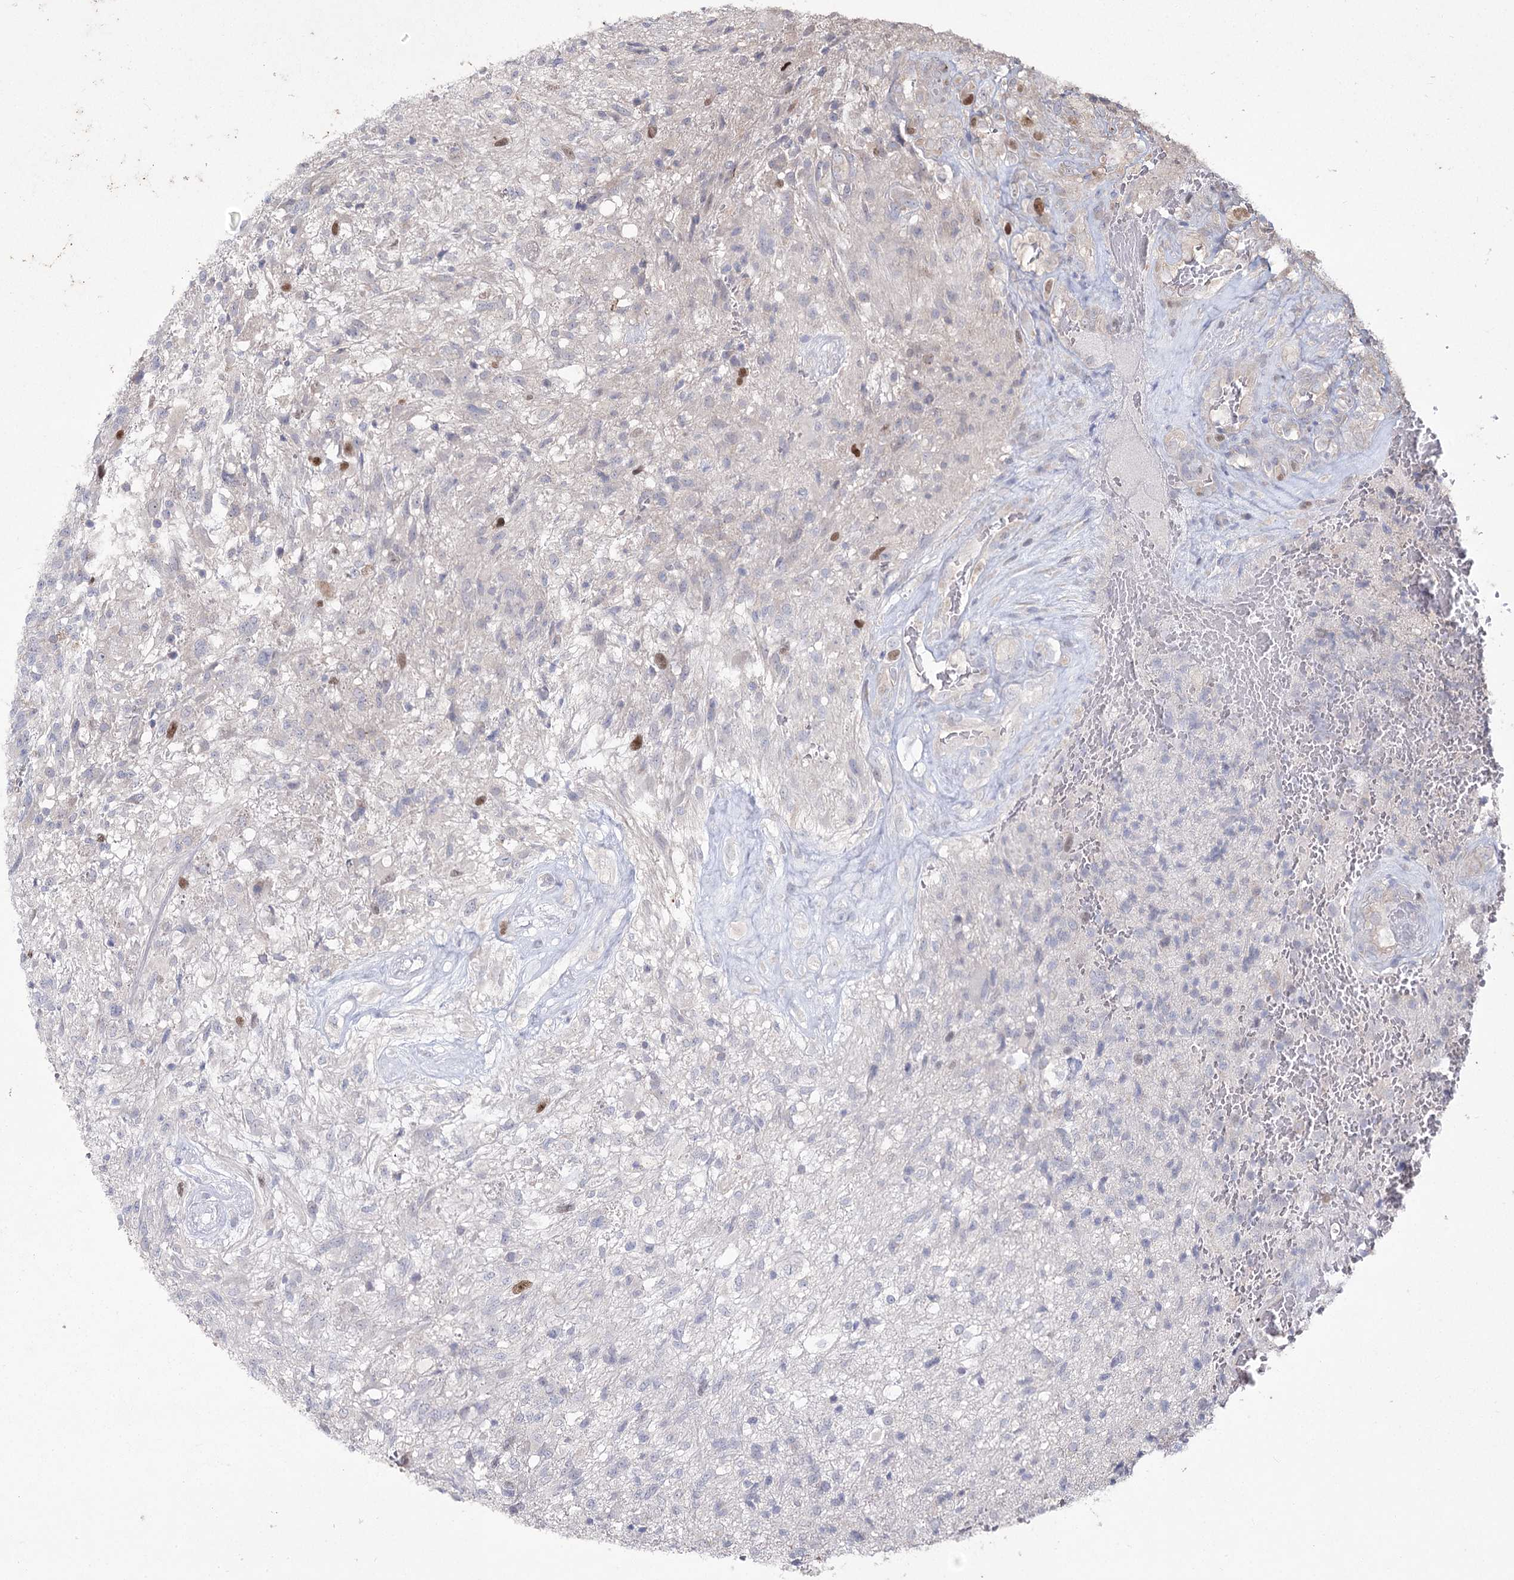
{"staining": {"intensity": "negative", "quantity": "none", "location": "none"}, "tissue": "glioma", "cell_type": "Tumor cells", "image_type": "cancer", "snomed": [{"axis": "morphology", "description": "Glioma, malignant, High grade"}, {"axis": "topography", "description": "Brain"}], "caption": "High magnification brightfield microscopy of glioma stained with DAB (brown) and counterstained with hematoxylin (blue): tumor cells show no significant staining.", "gene": "PRC1", "patient": {"sex": "male", "age": 56}}